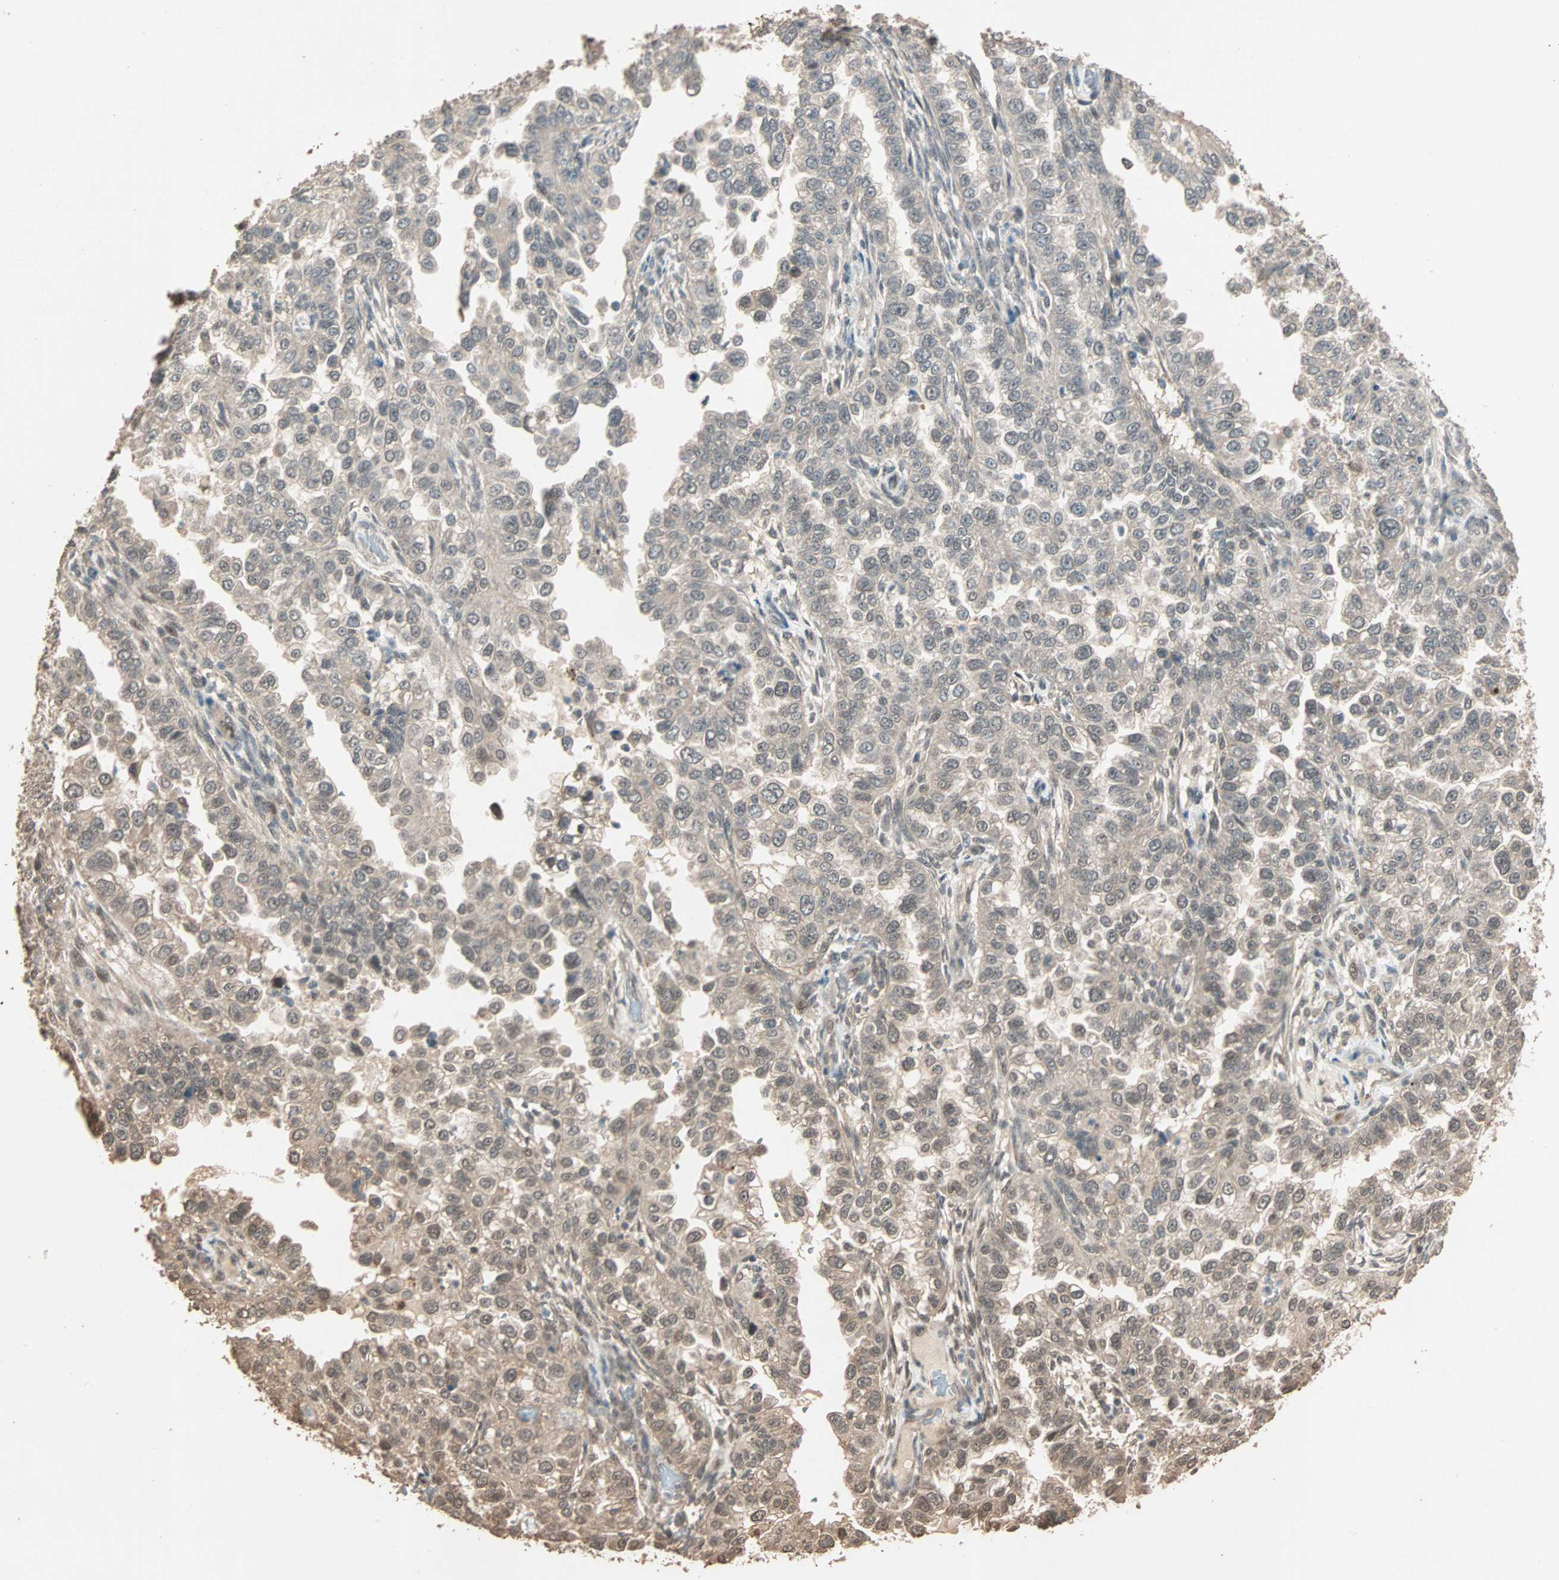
{"staining": {"intensity": "moderate", "quantity": ">75%", "location": "cytoplasmic/membranous,nuclear"}, "tissue": "endometrial cancer", "cell_type": "Tumor cells", "image_type": "cancer", "snomed": [{"axis": "morphology", "description": "Adenocarcinoma, NOS"}, {"axis": "topography", "description": "Endometrium"}], "caption": "Moderate cytoplasmic/membranous and nuclear protein staining is present in approximately >75% of tumor cells in endometrial adenocarcinoma. (brown staining indicates protein expression, while blue staining denotes nuclei).", "gene": "ZBTB33", "patient": {"sex": "female", "age": 85}}